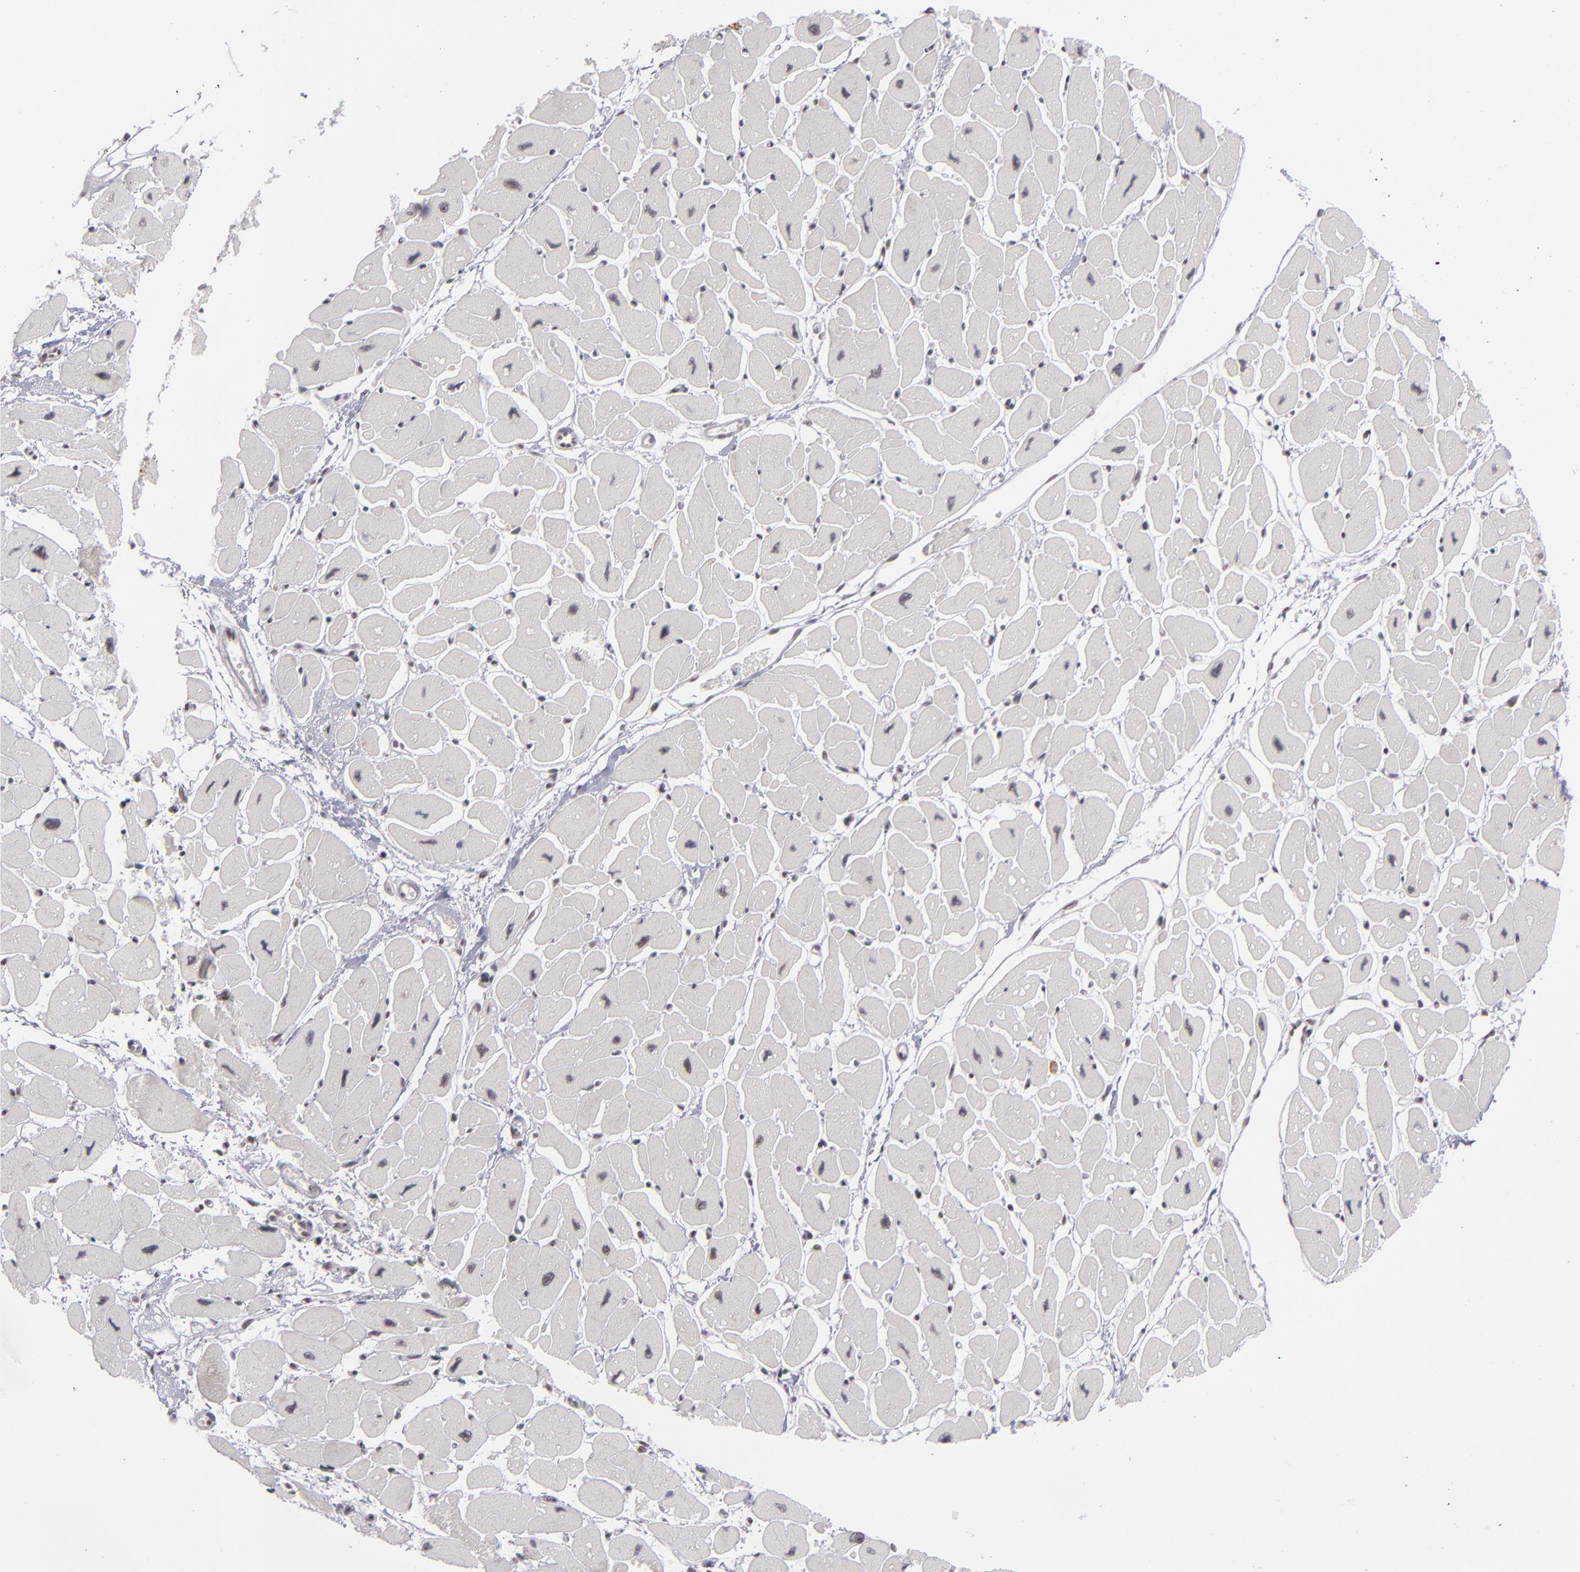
{"staining": {"intensity": "weak", "quantity": "25%-75%", "location": "nuclear"}, "tissue": "heart muscle", "cell_type": "Cardiomyocytes", "image_type": "normal", "snomed": [{"axis": "morphology", "description": "Normal tissue, NOS"}, {"axis": "topography", "description": "Heart"}], "caption": "Brown immunohistochemical staining in normal heart muscle shows weak nuclear staining in approximately 25%-75% of cardiomyocytes.", "gene": "MLLT3", "patient": {"sex": "female", "age": 54}}